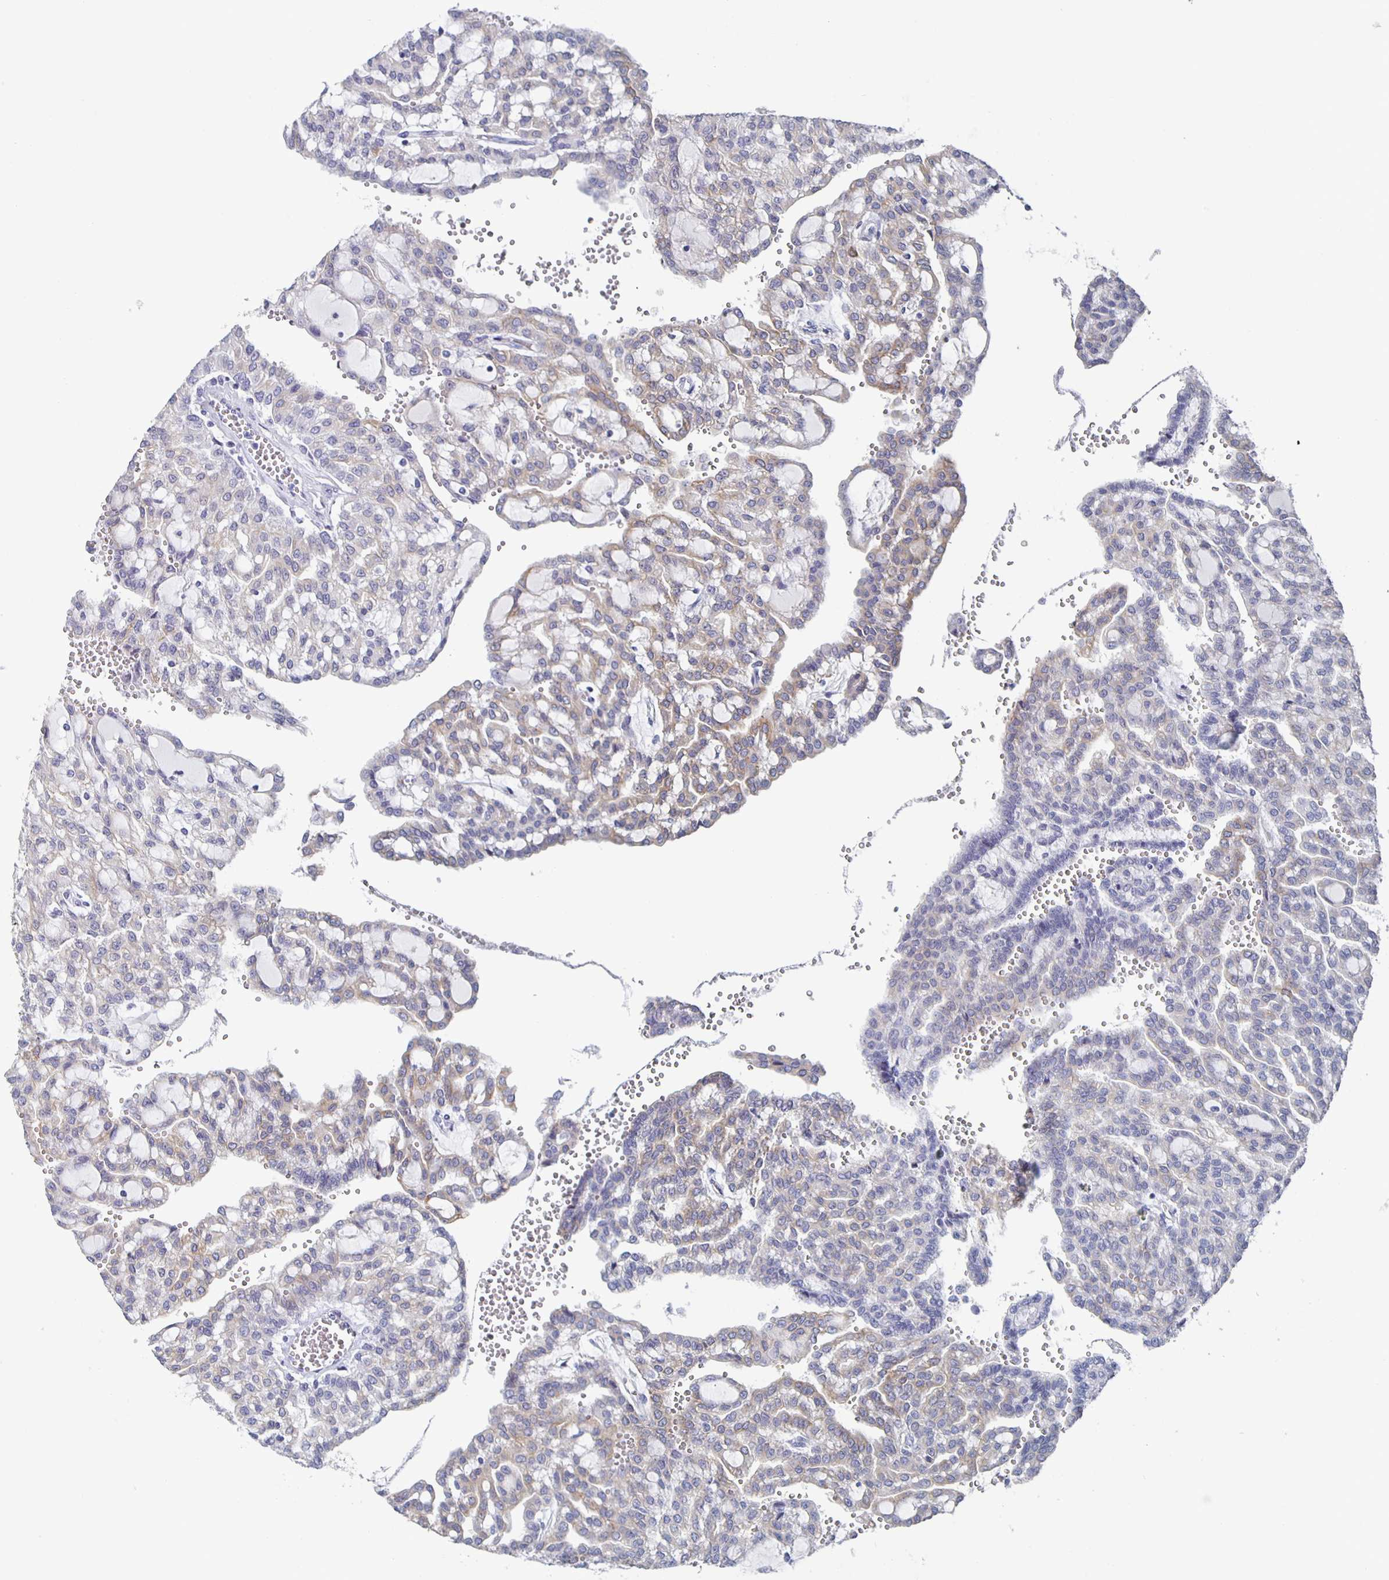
{"staining": {"intensity": "moderate", "quantity": "<25%", "location": "cytoplasmic/membranous"}, "tissue": "renal cancer", "cell_type": "Tumor cells", "image_type": "cancer", "snomed": [{"axis": "morphology", "description": "Adenocarcinoma, NOS"}, {"axis": "topography", "description": "Kidney"}], "caption": "A brown stain labels moderate cytoplasmic/membranous staining of a protein in human renal cancer (adenocarcinoma) tumor cells.", "gene": "CCDC17", "patient": {"sex": "male", "age": 63}}